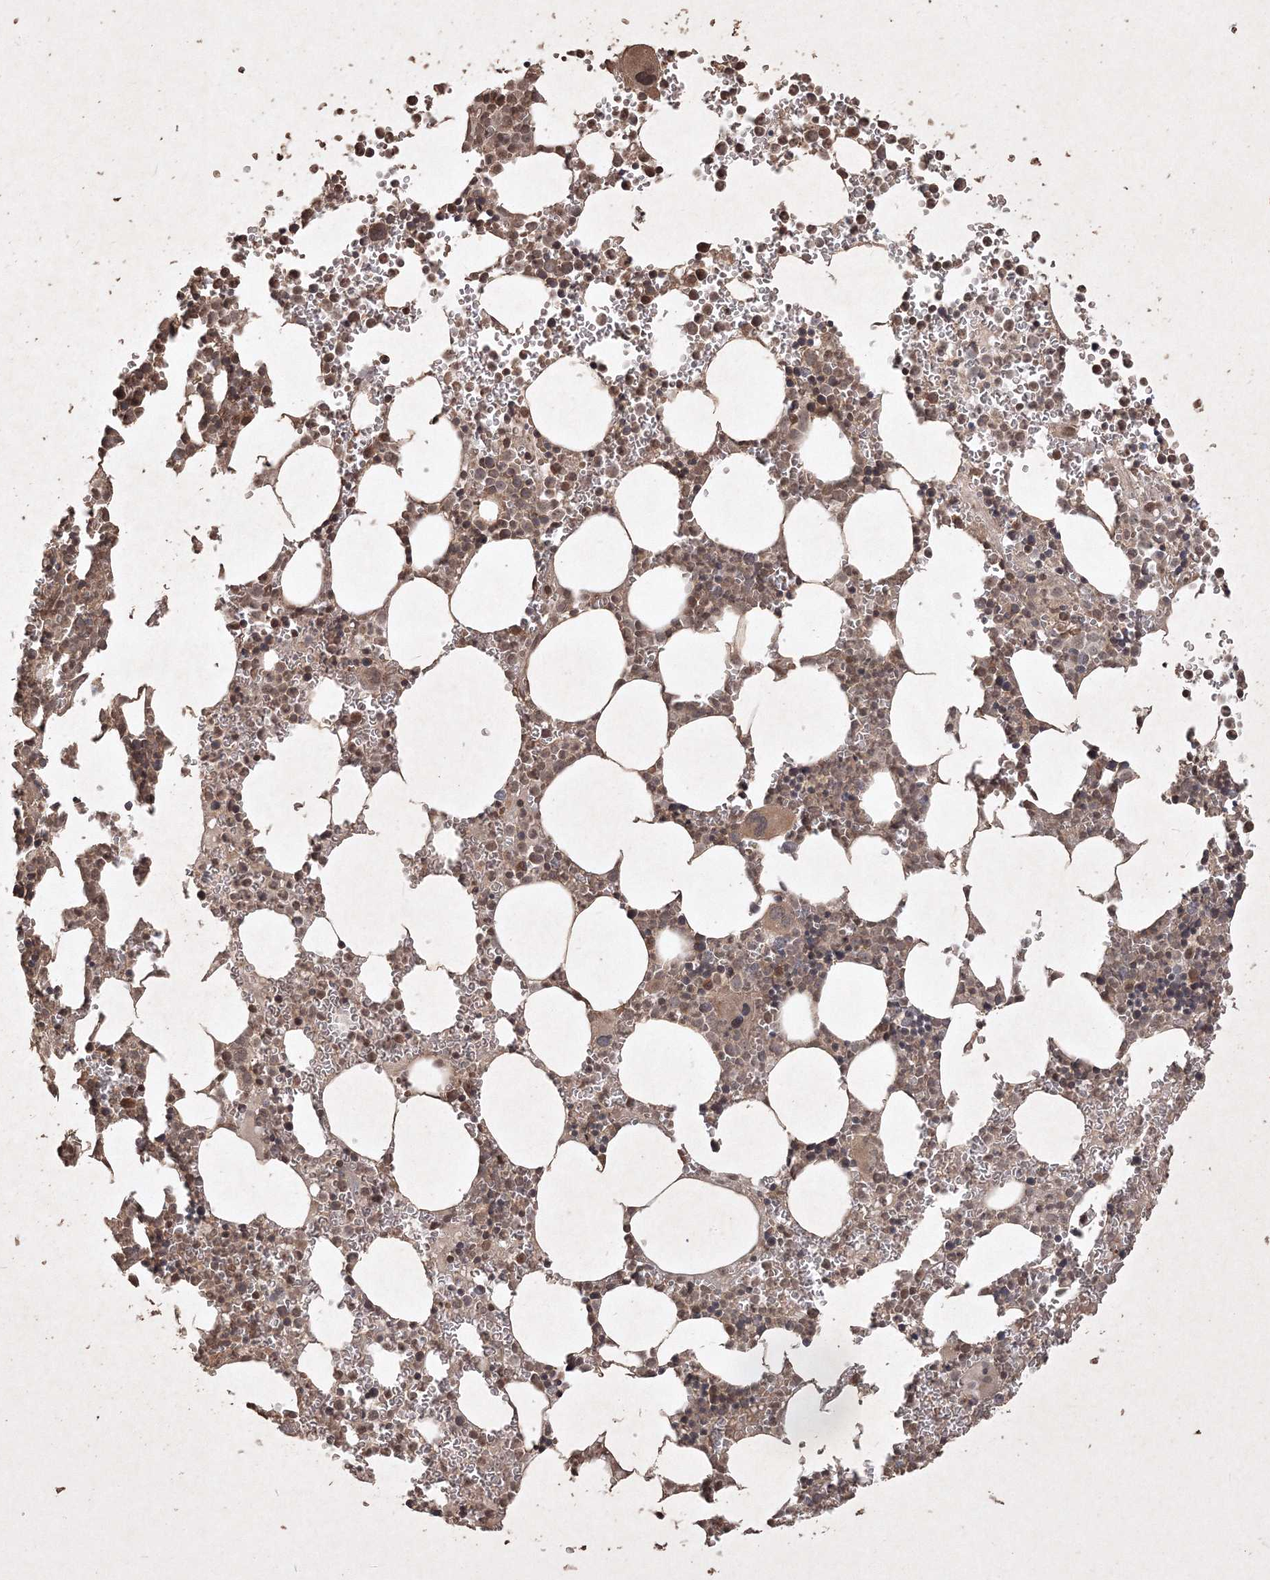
{"staining": {"intensity": "moderate", "quantity": ">75%", "location": "cytoplasmic/membranous,nuclear"}, "tissue": "bone marrow", "cell_type": "Hematopoietic cells", "image_type": "normal", "snomed": [{"axis": "morphology", "description": "Normal tissue, NOS"}, {"axis": "topography", "description": "Bone marrow"}], "caption": "Benign bone marrow reveals moderate cytoplasmic/membranous,nuclear staining in approximately >75% of hematopoietic cells.", "gene": "PELI3", "patient": {"sex": "female", "age": 78}}